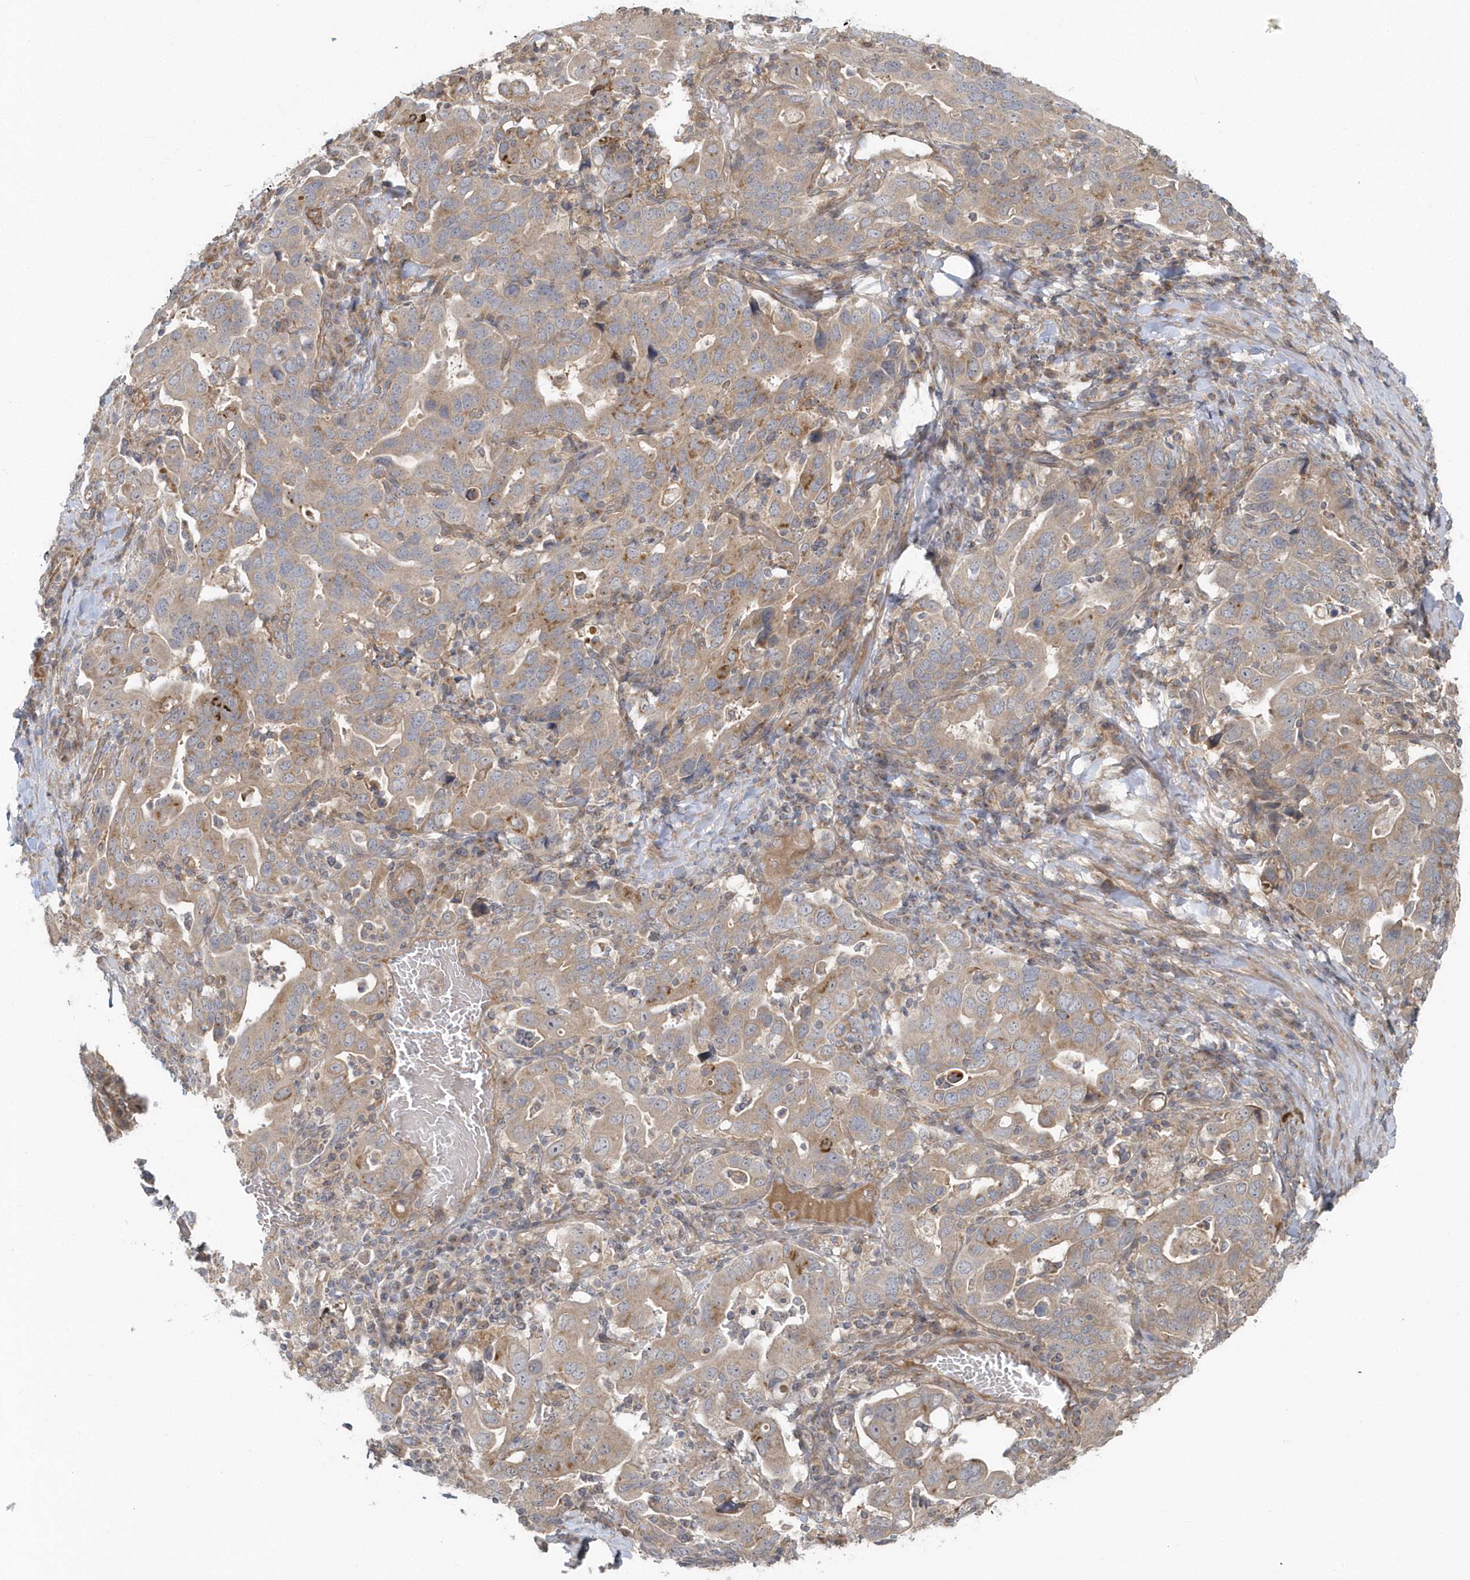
{"staining": {"intensity": "weak", "quantity": "25%-75%", "location": "cytoplasmic/membranous"}, "tissue": "stomach cancer", "cell_type": "Tumor cells", "image_type": "cancer", "snomed": [{"axis": "morphology", "description": "Adenocarcinoma, NOS"}, {"axis": "topography", "description": "Stomach, upper"}], "caption": "This histopathology image reveals immunohistochemistry (IHC) staining of adenocarcinoma (stomach), with low weak cytoplasmic/membranous positivity in about 25%-75% of tumor cells.", "gene": "ACTR1A", "patient": {"sex": "male", "age": 62}}